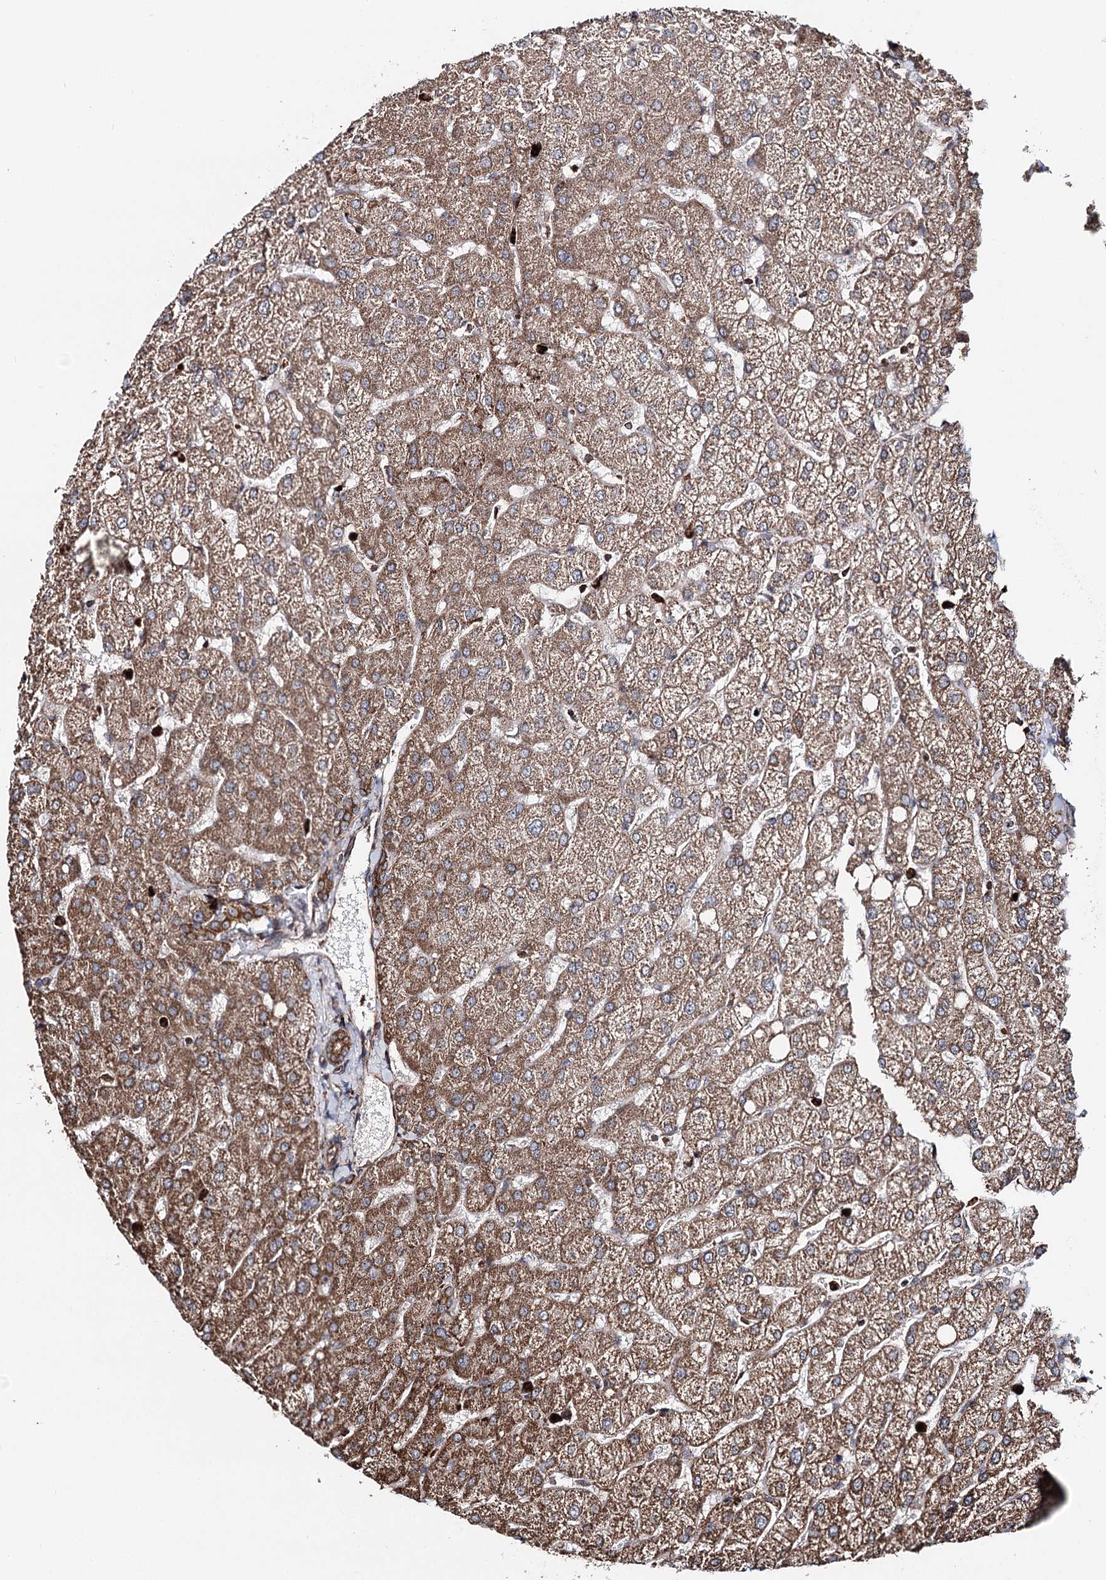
{"staining": {"intensity": "moderate", "quantity": ">75%", "location": "cytoplasmic/membranous"}, "tissue": "liver", "cell_type": "Cholangiocytes", "image_type": "normal", "snomed": [{"axis": "morphology", "description": "Normal tissue, NOS"}, {"axis": "topography", "description": "Liver"}], "caption": "DAB (3,3'-diaminobenzidine) immunohistochemical staining of unremarkable human liver reveals moderate cytoplasmic/membranous protein positivity in approximately >75% of cholangiocytes.", "gene": "FGFR1OP2", "patient": {"sex": "female", "age": 54}}